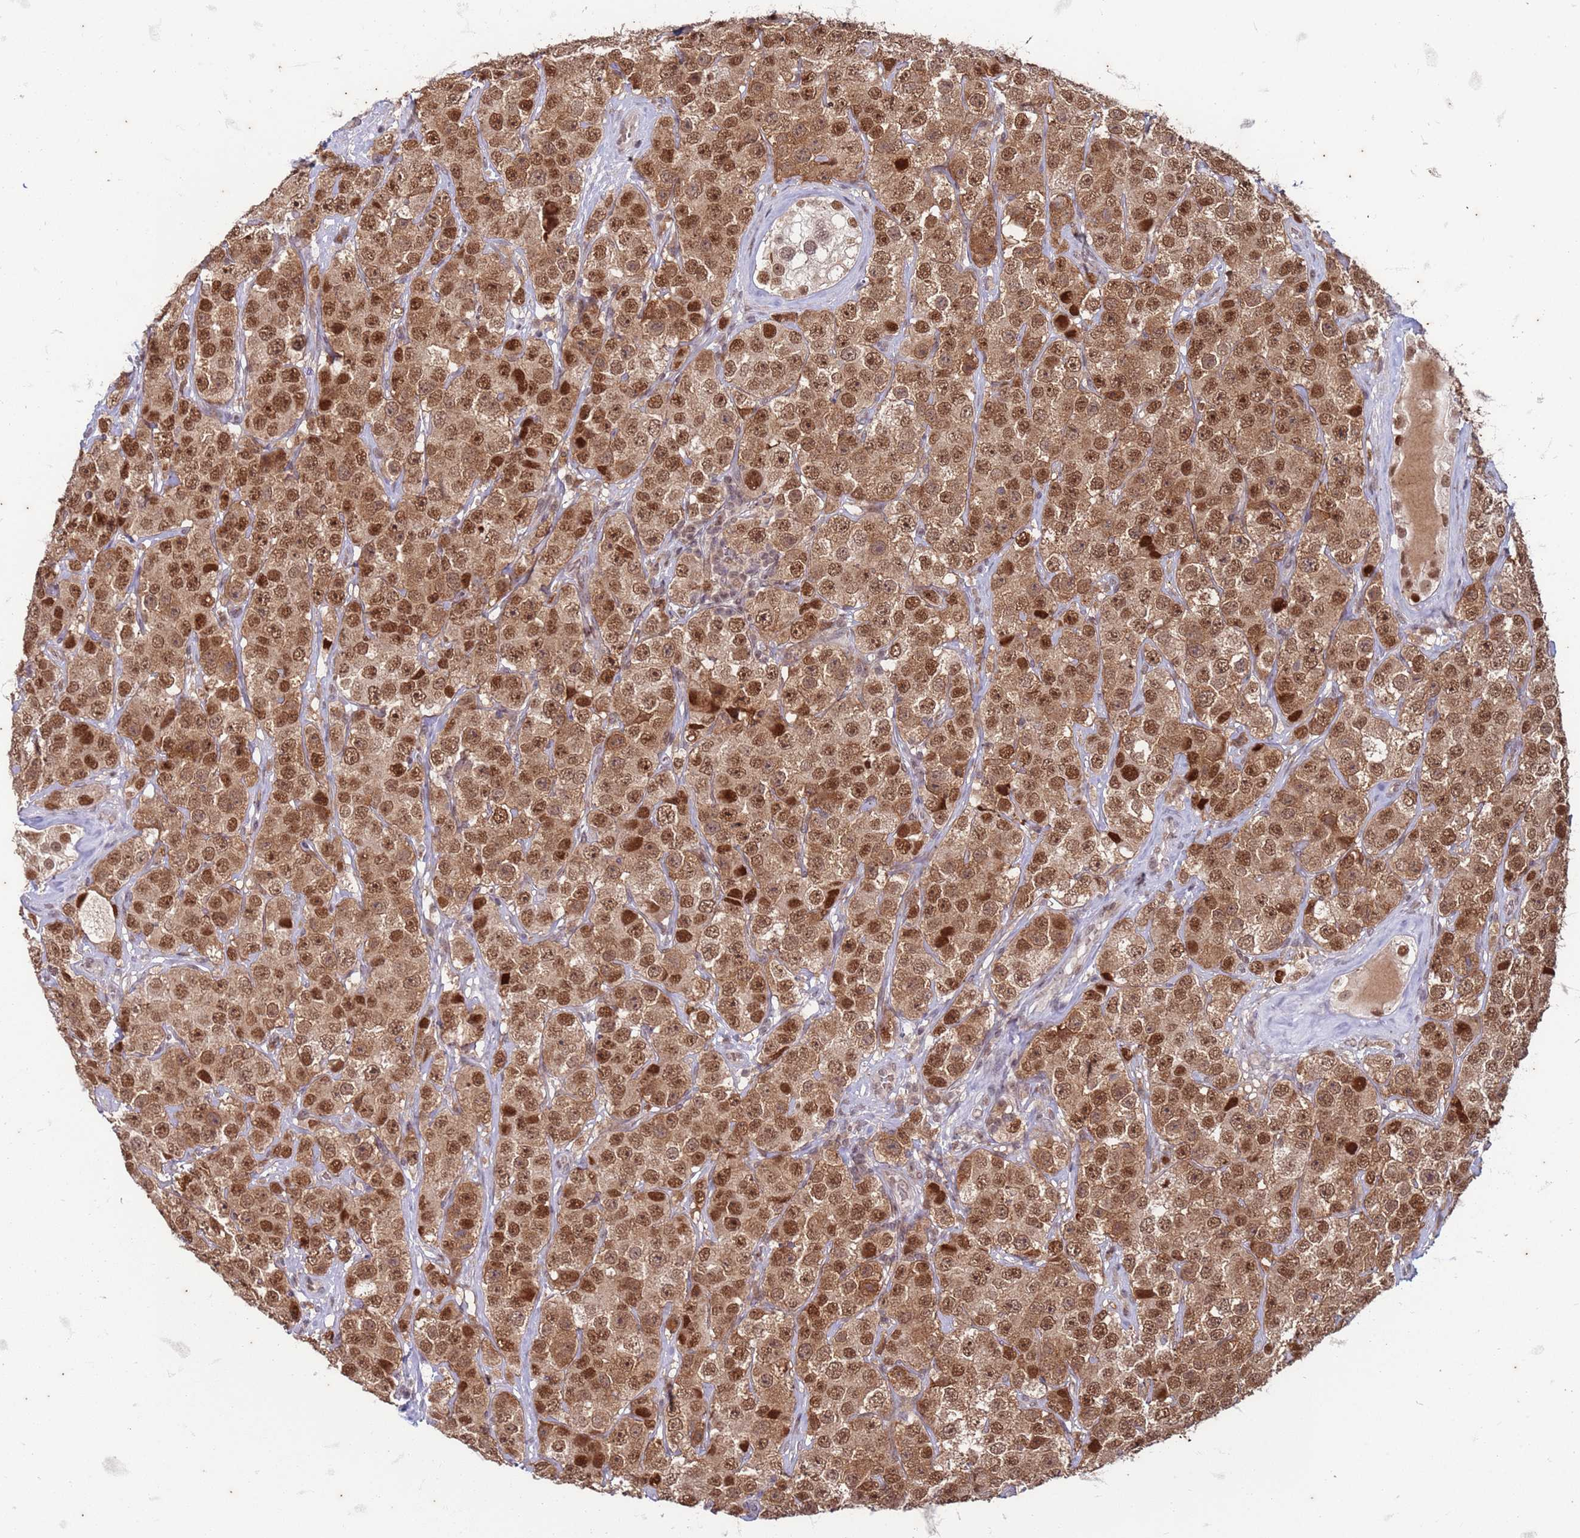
{"staining": {"intensity": "moderate", "quantity": ">75%", "location": "cytoplasmic/membranous,nuclear"}, "tissue": "testis cancer", "cell_type": "Tumor cells", "image_type": "cancer", "snomed": [{"axis": "morphology", "description": "Seminoma, NOS"}, {"axis": "topography", "description": "Testis"}], "caption": "Immunohistochemical staining of human testis seminoma shows medium levels of moderate cytoplasmic/membranous and nuclear protein expression in approximately >75% of tumor cells.", "gene": "TRMT6", "patient": {"sex": "male", "age": 28}}